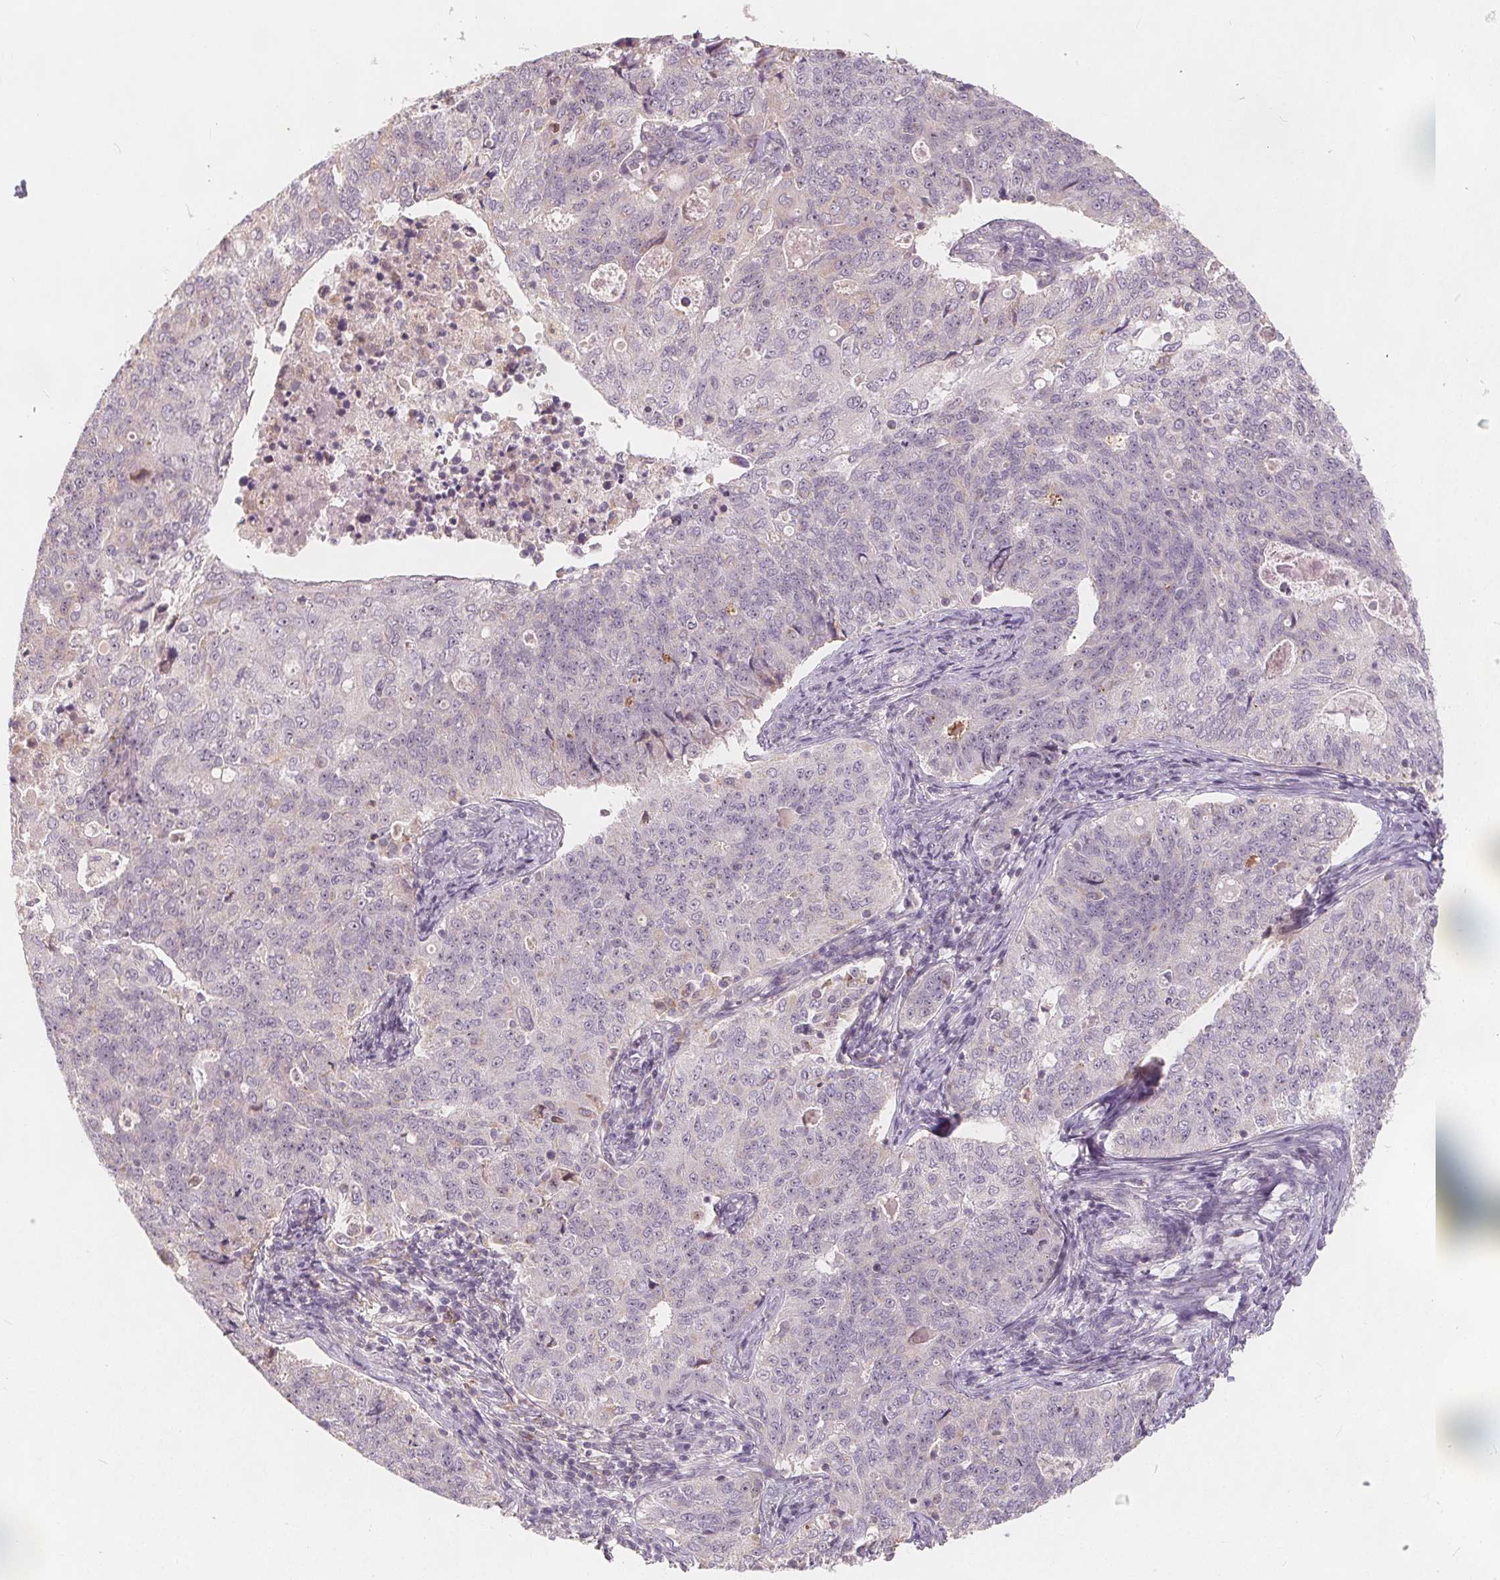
{"staining": {"intensity": "negative", "quantity": "none", "location": "none"}, "tissue": "endometrial cancer", "cell_type": "Tumor cells", "image_type": "cancer", "snomed": [{"axis": "morphology", "description": "Adenocarcinoma, NOS"}, {"axis": "topography", "description": "Endometrium"}], "caption": "Immunohistochemistry of human endometrial cancer shows no staining in tumor cells.", "gene": "DRC3", "patient": {"sex": "female", "age": 43}}